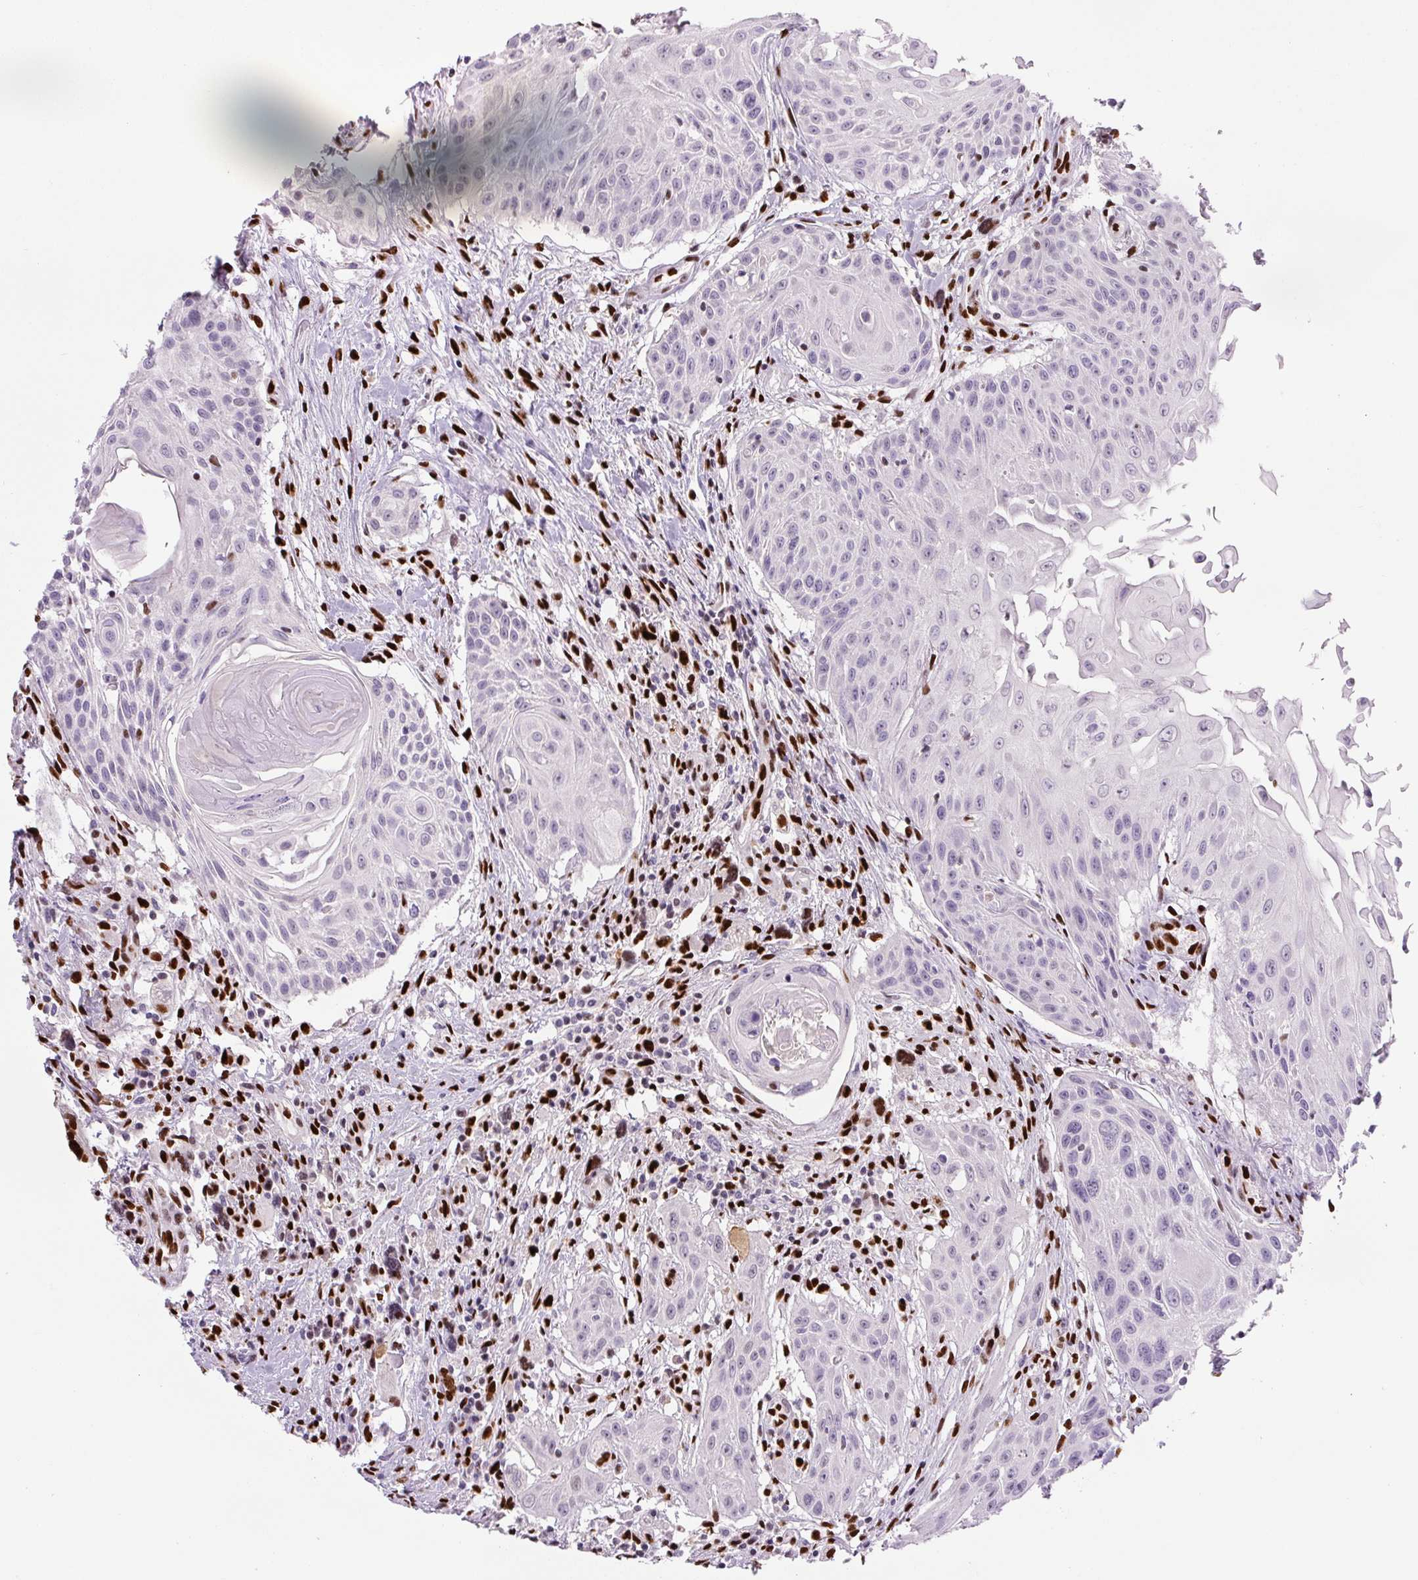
{"staining": {"intensity": "negative", "quantity": "none", "location": "none"}, "tissue": "head and neck cancer", "cell_type": "Tumor cells", "image_type": "cancer", "snomed": [{"axis": "morphology", "description": "Squamous cell carcinoma, NOS"}, {"axis": "topography", "description": "Lymph node"}, {"axis": "topography", "description": "Salivary gland"}, {"axis": "topography", "description": "Head-Neck"}], "caption": "Tumor cells show no significant protein expression in squamous cell carcinoma (head and neck).", "gene": "ZEB1", "patient": {"sex": "female", "age": 74}}